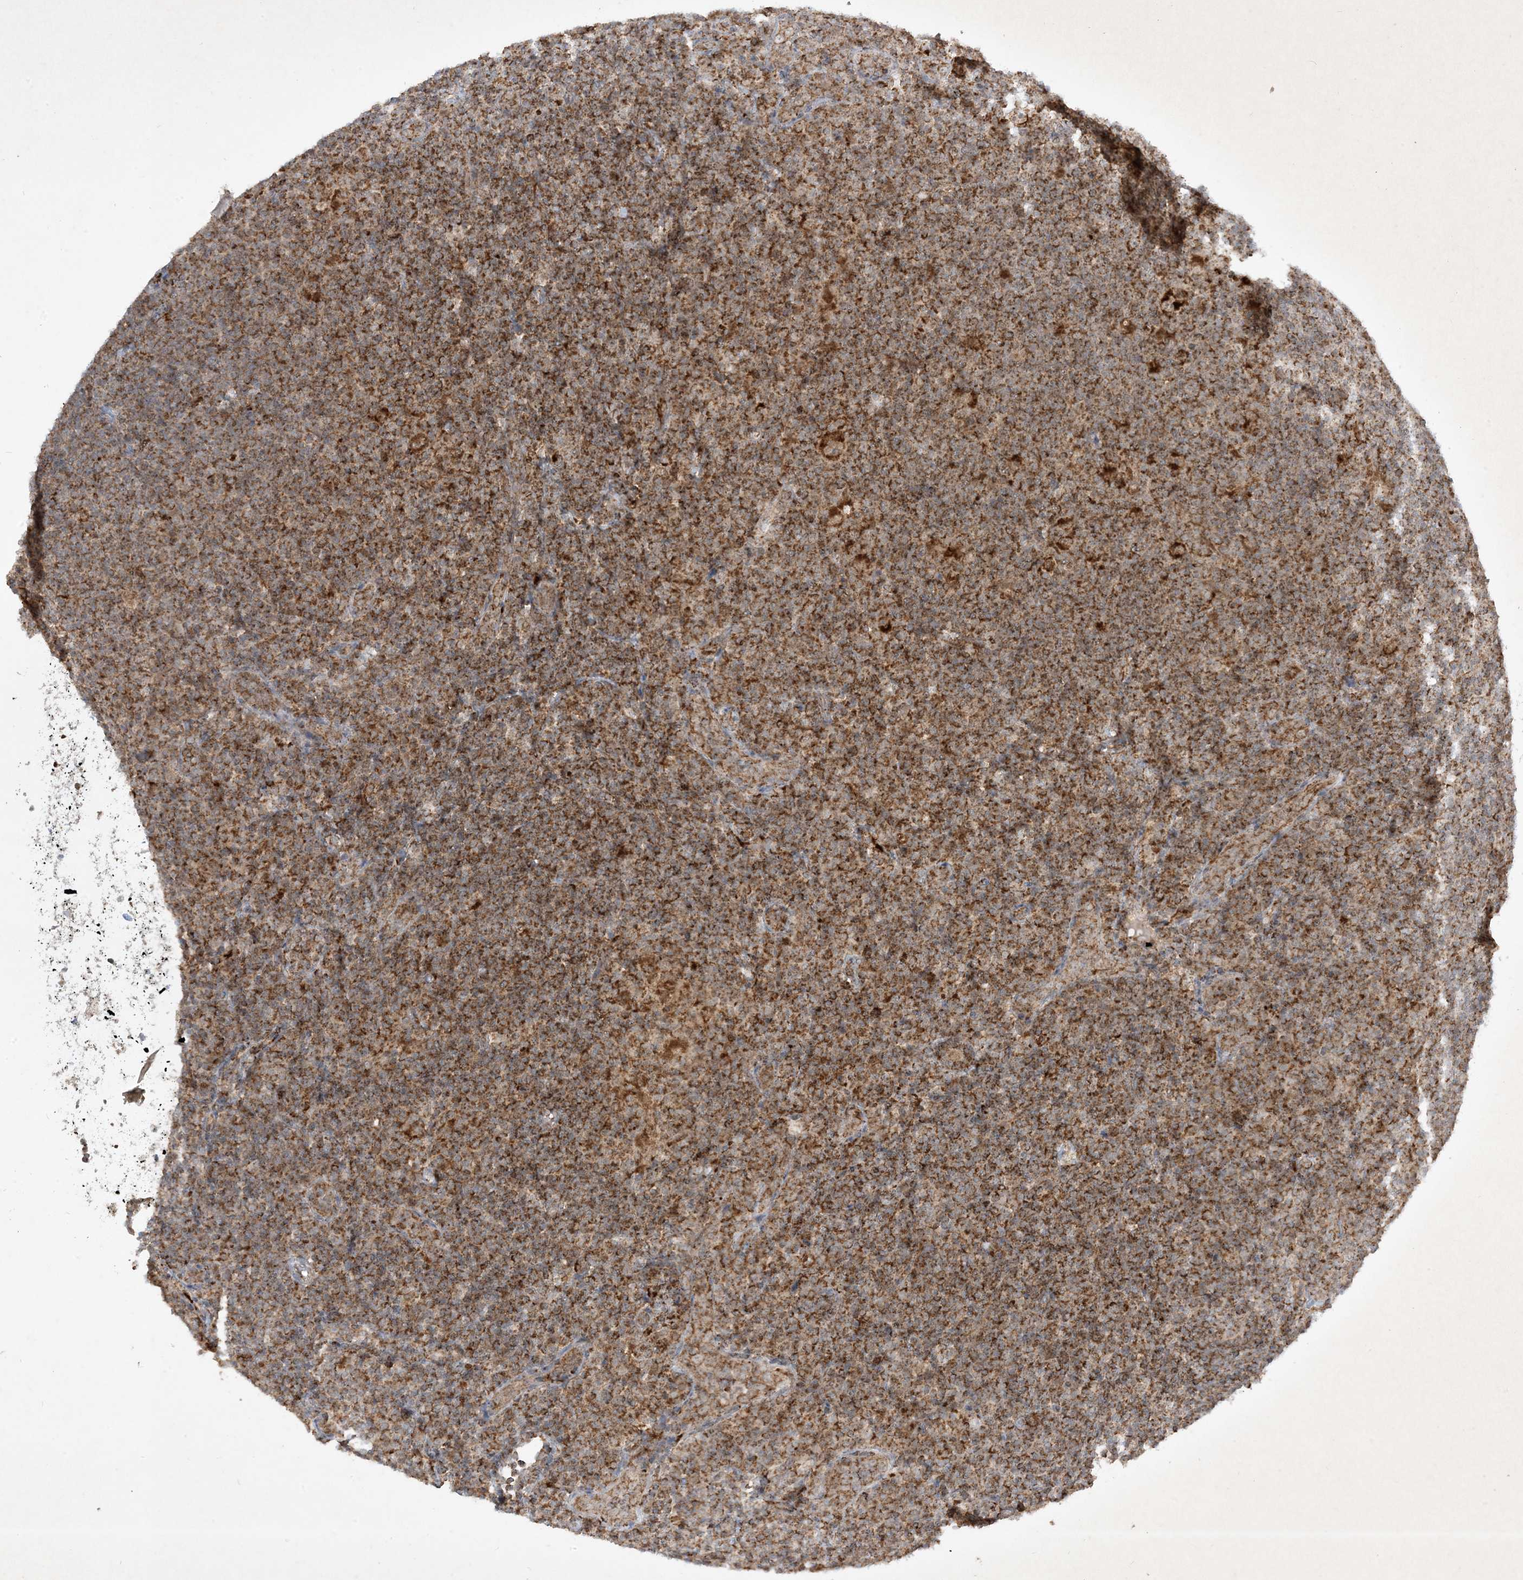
{"staining": {"intensity": "strong", "quantity": ">75%", "location": "cytoplasmic/membranous"}, "tissue": "lymphoma", "cell_type": "Tumor cells", "image_type": "cancer", "snomed": [{"axis": "morphology", "description": "Hodgkin's disease, NOS"}, {"axis": "topography", "description": "Lymph node"}], "caption": "Strong cytoplasmic/membranous protein expression is present in about >75% of tumor cells in Hodgkin's disease.", "gene": "NDUFAF3", "patient": {"sex": "female", "age": 57}}